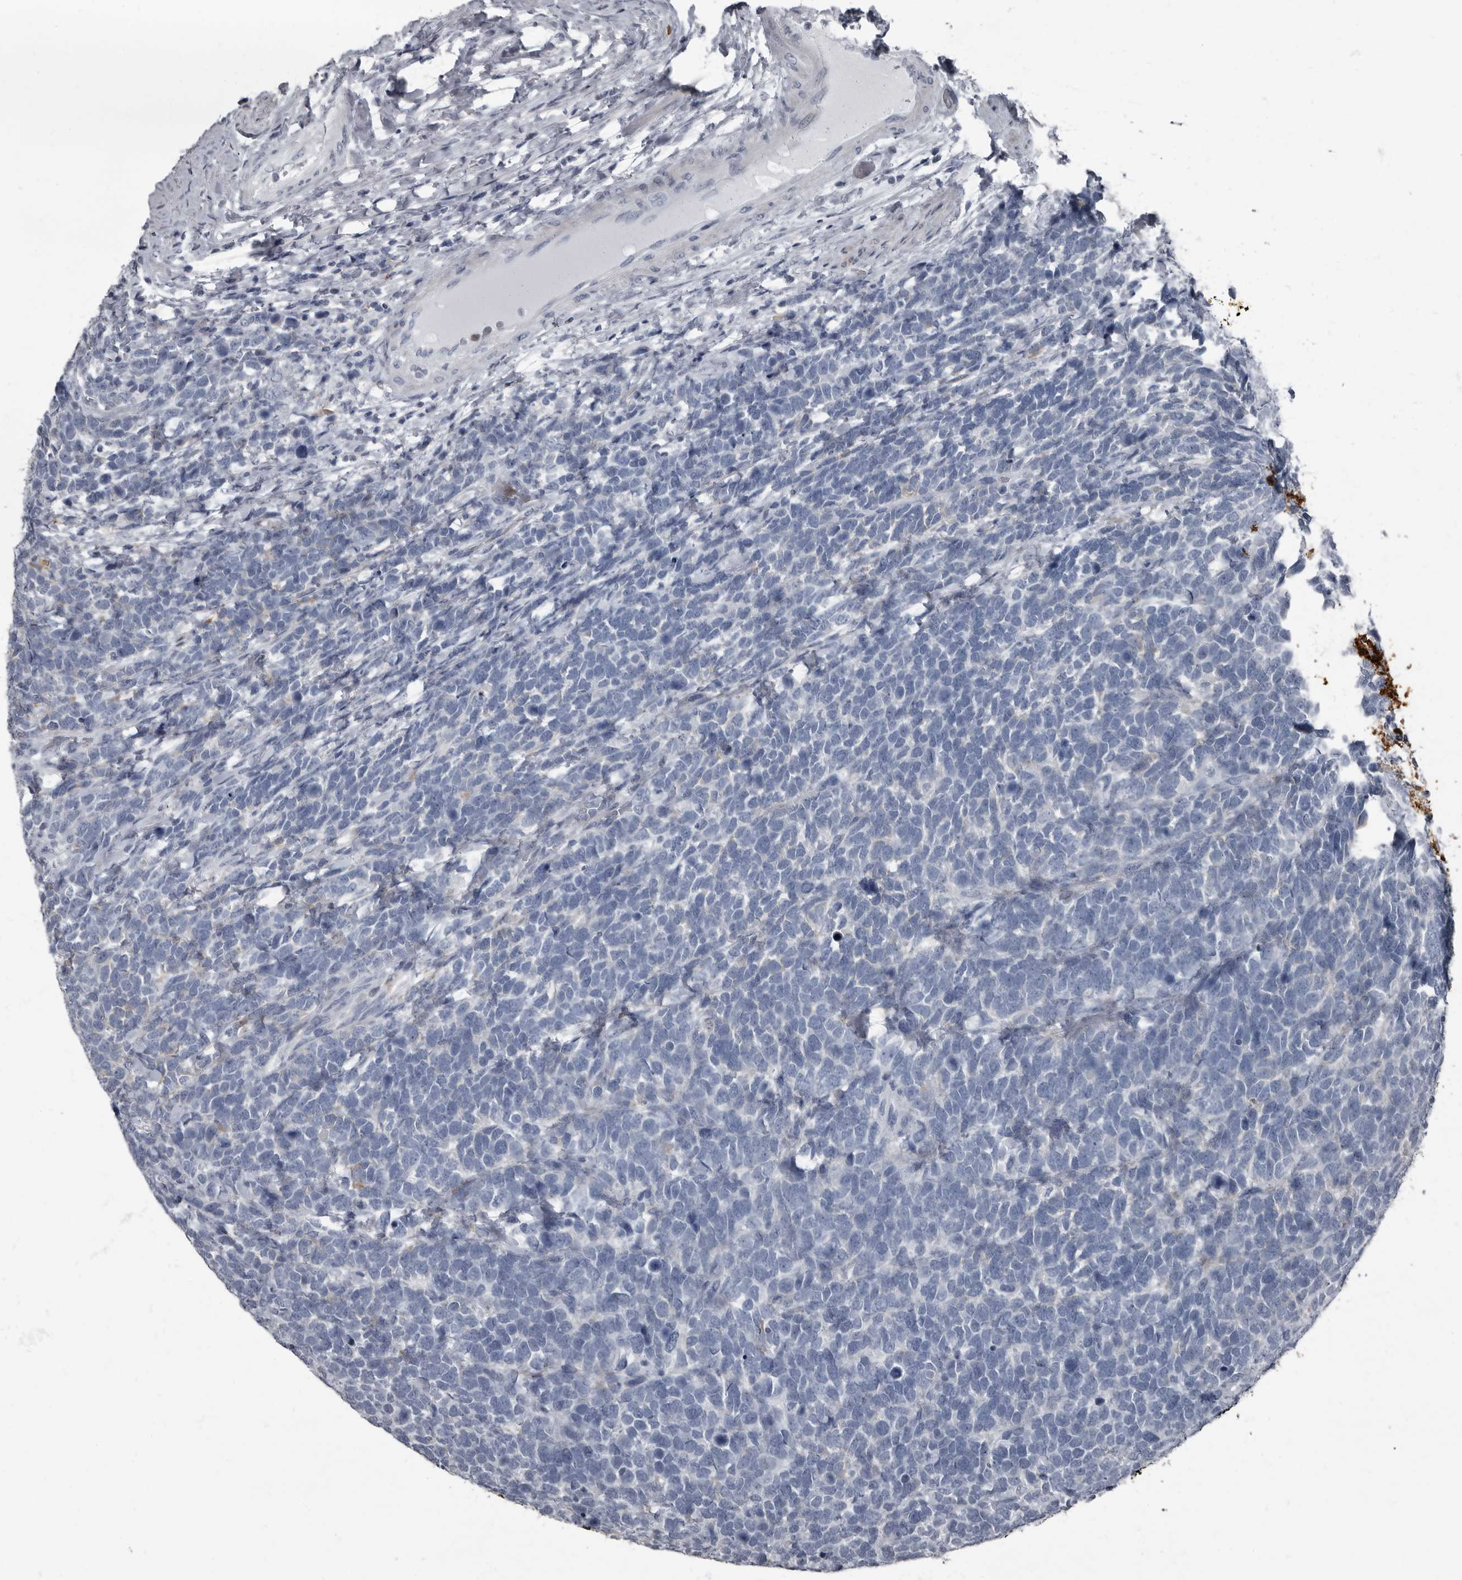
{"staining": {"intensity": "negative", "quantity": "none", "location": "none"}, "tissue": "urothelial cancer", "cell_type": "Tumor cells", "image_type": "cancer", "snomed": [{"axis": "morphology", "description": "Urothelial carcinoma, High grade"}, {"axis": "topography", "description": "Urinary bladder"}], "caption": "Tumor cells are negative for protein expression in human urothelial cancer.", "gene": "TPD52L1", "patient": {"sex": "female", "age": 82}}